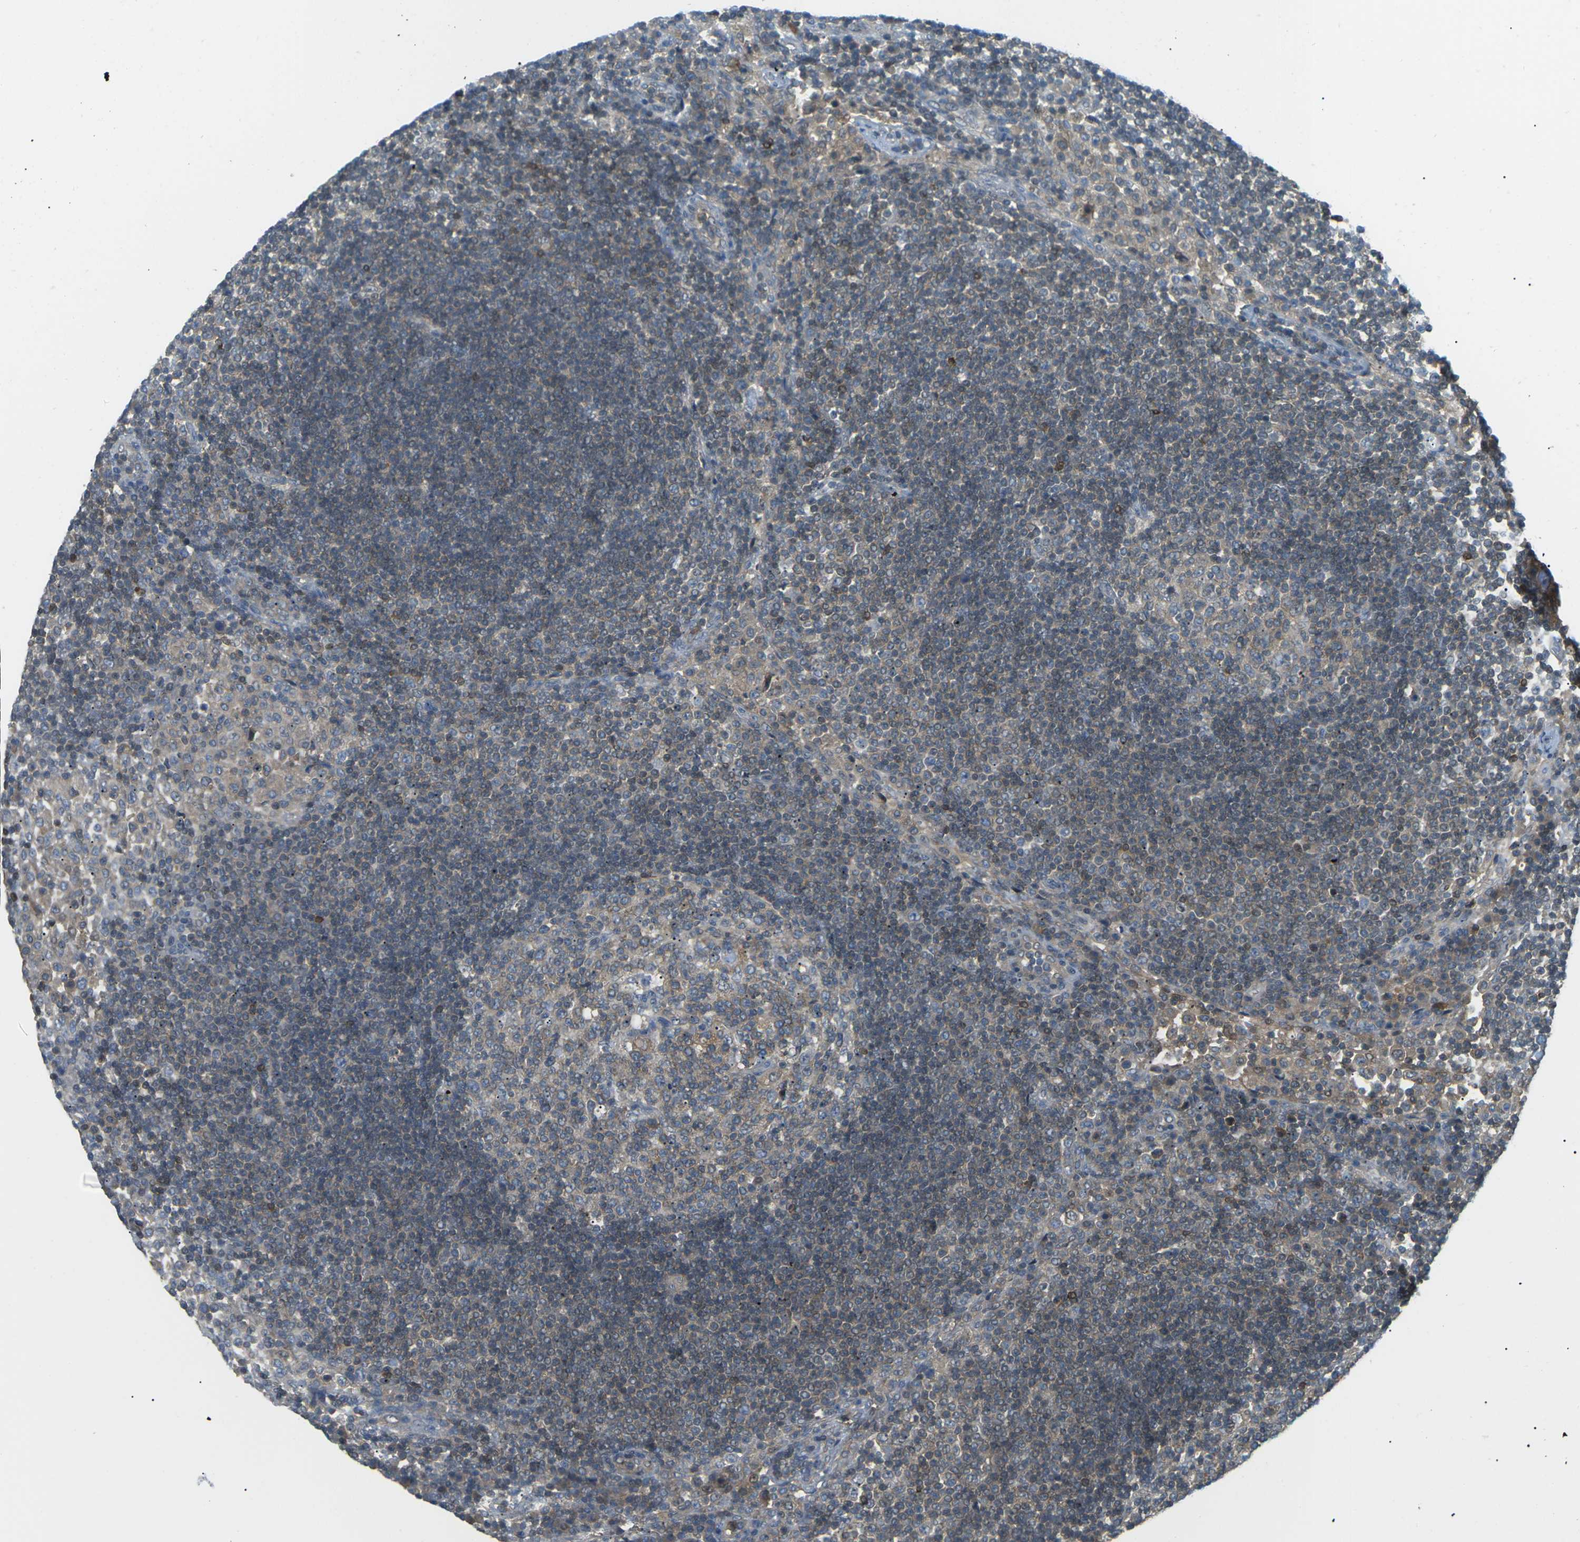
{"staining": {"intensity": "moderate", "quantity": "25%-75%", "location": "cytoplasmic/membranous"}, "tissue": "lymph node", "cell_type": "Germinal center cells", "image_type": "normal", "snomed": [{"axis": "morphology", "description": "Normal tissue, NOS"}, {"axis": "topography", "description": "Lymph node"}], "caption": "Lymph node stained with immunohistochemistry displays moderate cytoplasmic/membranous expression in about 25%-75% of germinal center cells. The protein of interest is shown in brown color, while the nuclei are stained blue.", "gene": "PIEZO2", "patient": {"sex": "female", "age": 53}}